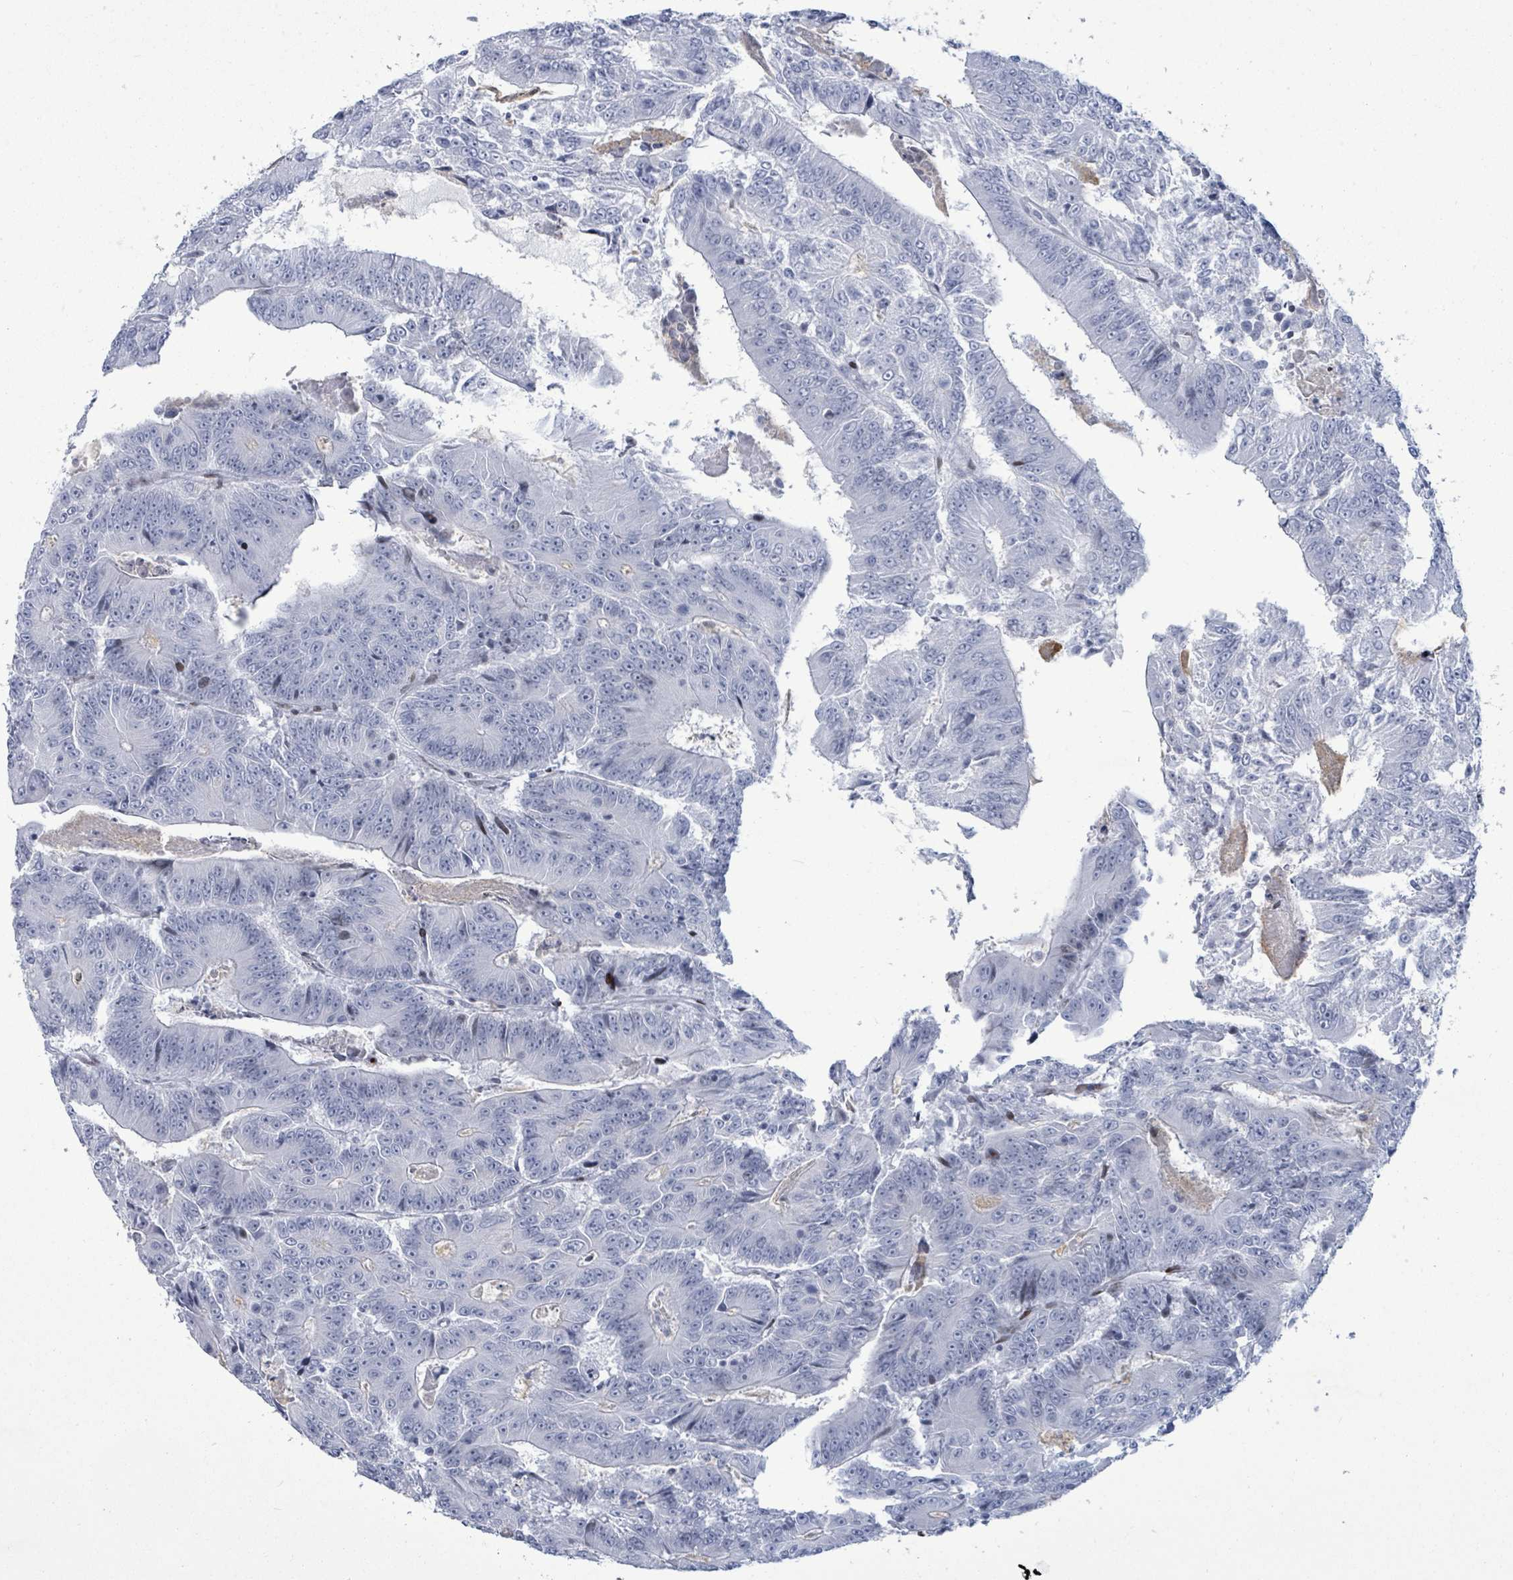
{"staining": {"intensity": "negative", "quantity": "none", "location": "none"}, "tissue": "colorectal cancer", "cell_type": "Tumor cells", "image_type": "cancer", "snomed": [{"axis": "morphology", "description": "Adenocarcinoma, NOS"}, {"axis": "topography", "description": "Colon"}], "caption": "Immunohistochemistry (IHC) histopathology image of colorectal cancer (adenocarcinoma) stained for a protein (brown), which reveals no positivity in tumor cells. The staining is performed using DAB brown chromogen with nuclei counter-stained in using hematoxylin.", "gene": "MALL", "patient": {"sex": "male", "age": 83}}